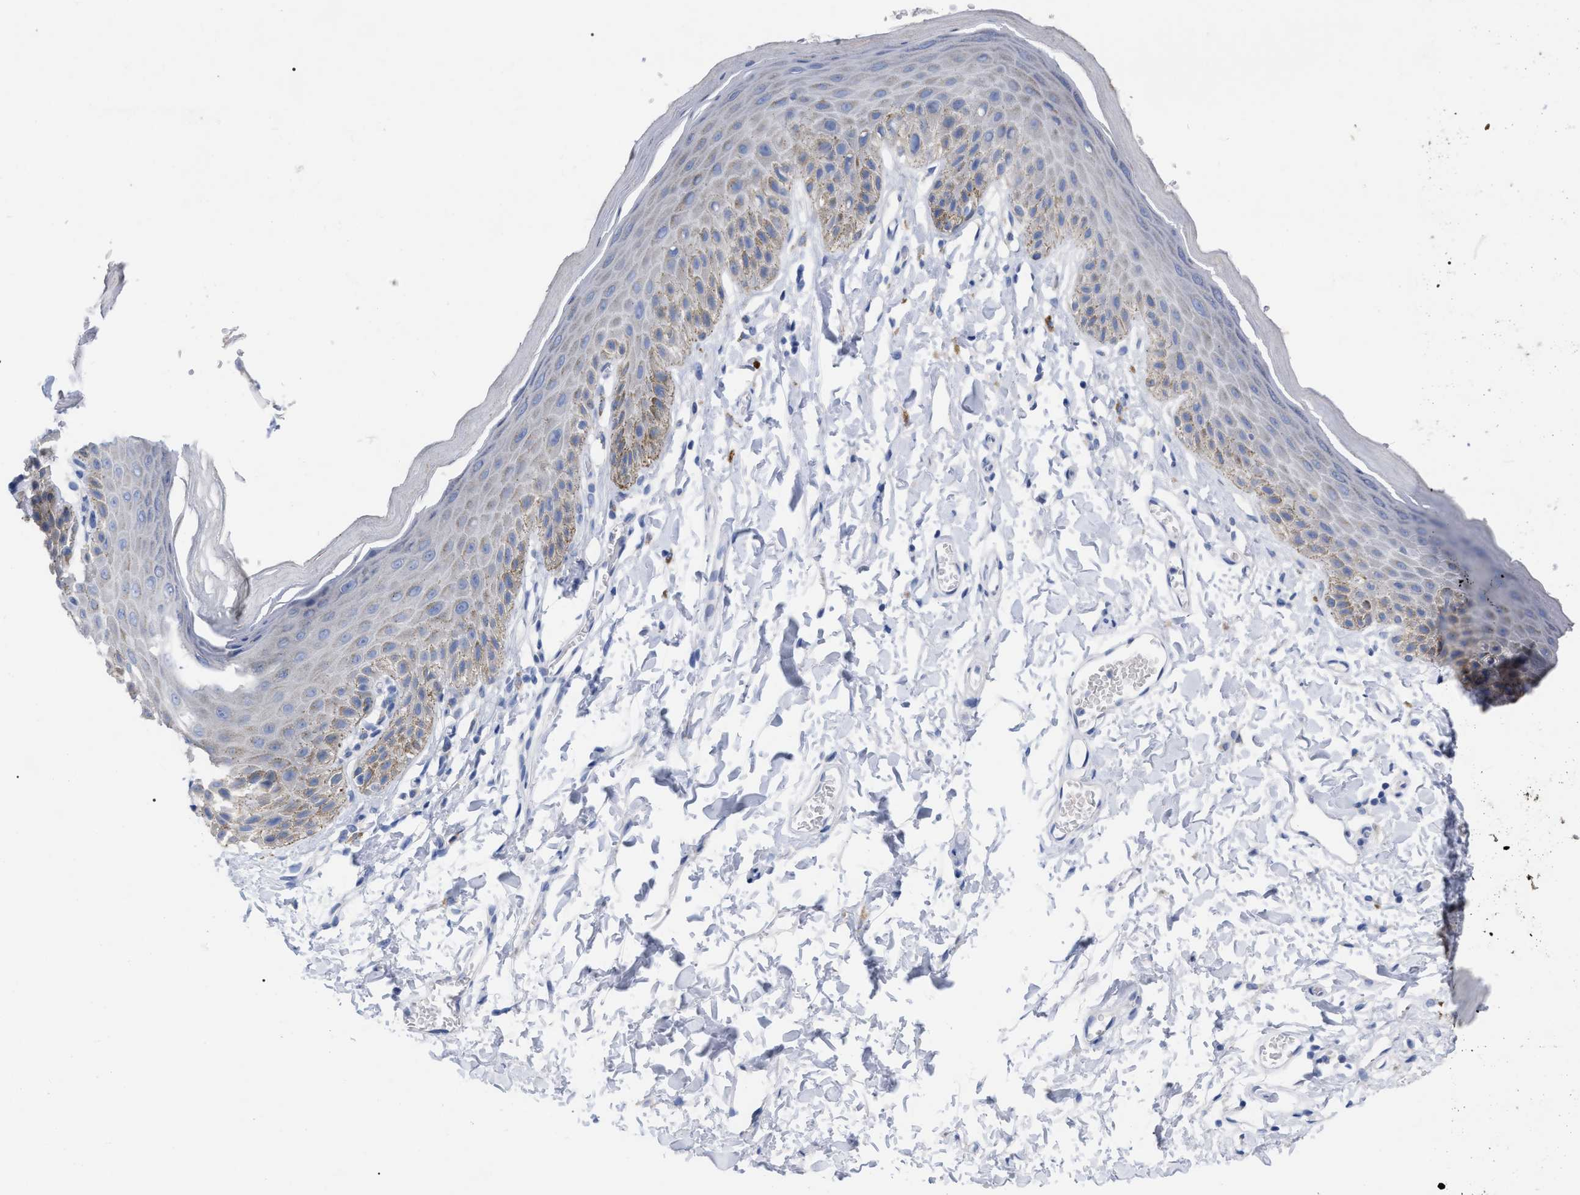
{"staining": {"intensity": "weak", "quantity": "<25%", "location": "cytoplasmic/membranous"}, "tissue": "skin", "cell_type": "Epidermal cells", "image_type": "normal", "snomed": [{"axis": "morphology", "description": "Normal tissue, NOS"}, {"axis": "topography", "description": "Anal"}], "caption": "Immunohistochemical staining of unremarkable human skin reveals no significant staining in epidermal cells.", "gene": "HAPLN1", "patient": {"sex": "male", "age": 44}}